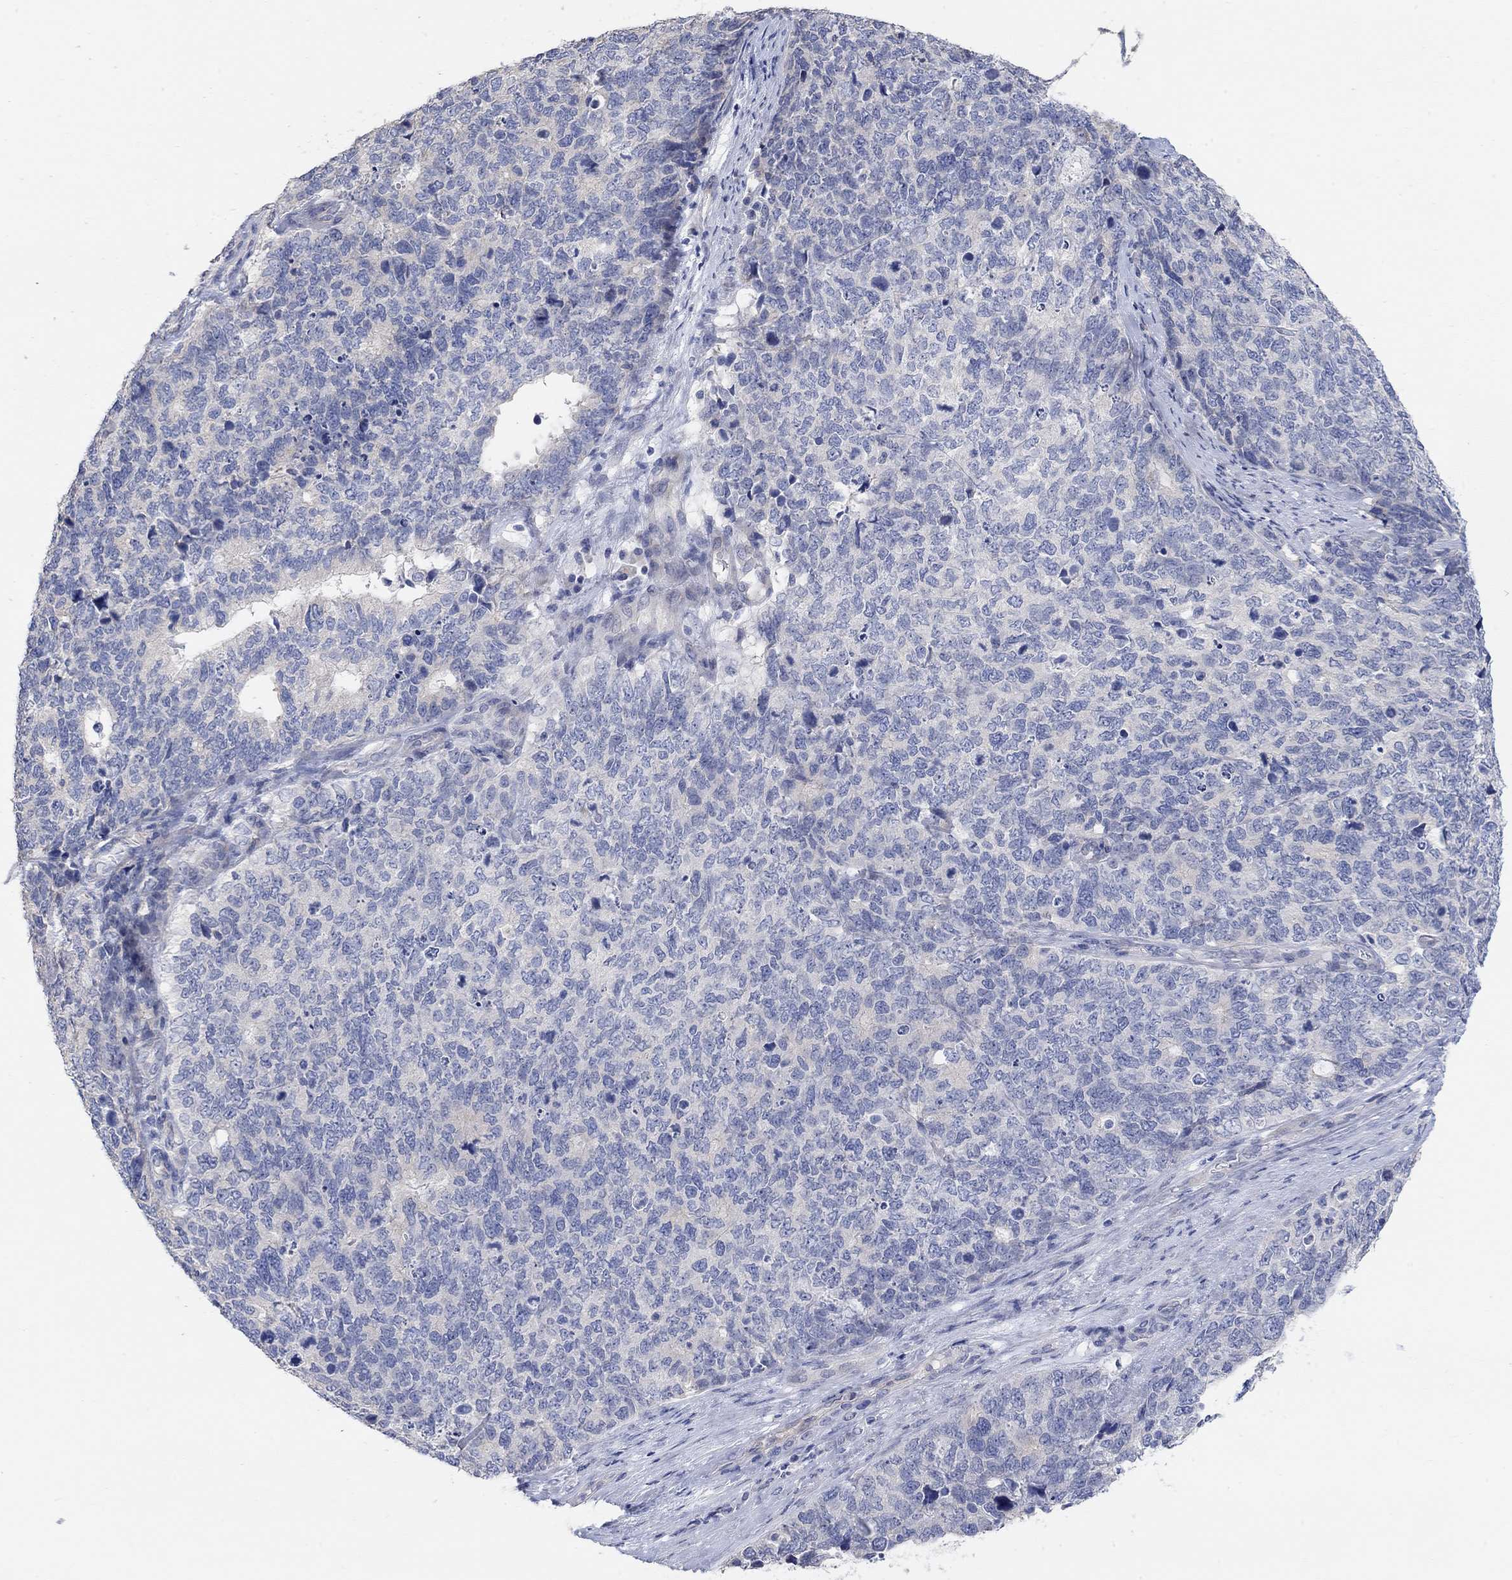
{"staining": {"intensity": "negative", "quantity": "none", "location": "none"}, "tissue": "cervical cancer", "cell_type": "Tumor cells", "image_type": "cancer", "snomed": [{"axis": "morphology", "description": "Squamous cell carcinoma, NOS"}, {"axis": "topography", "description": "Cervix"}], "caption": "An IHC micrograph of cervical cancer (squamous cell carcinoma) is shown. There is no staining in tumor cells of cervical cancer (squamous cell carcinoma).", "gene": "NLRP14", "patient": {"sex": "female", "age": 63}}